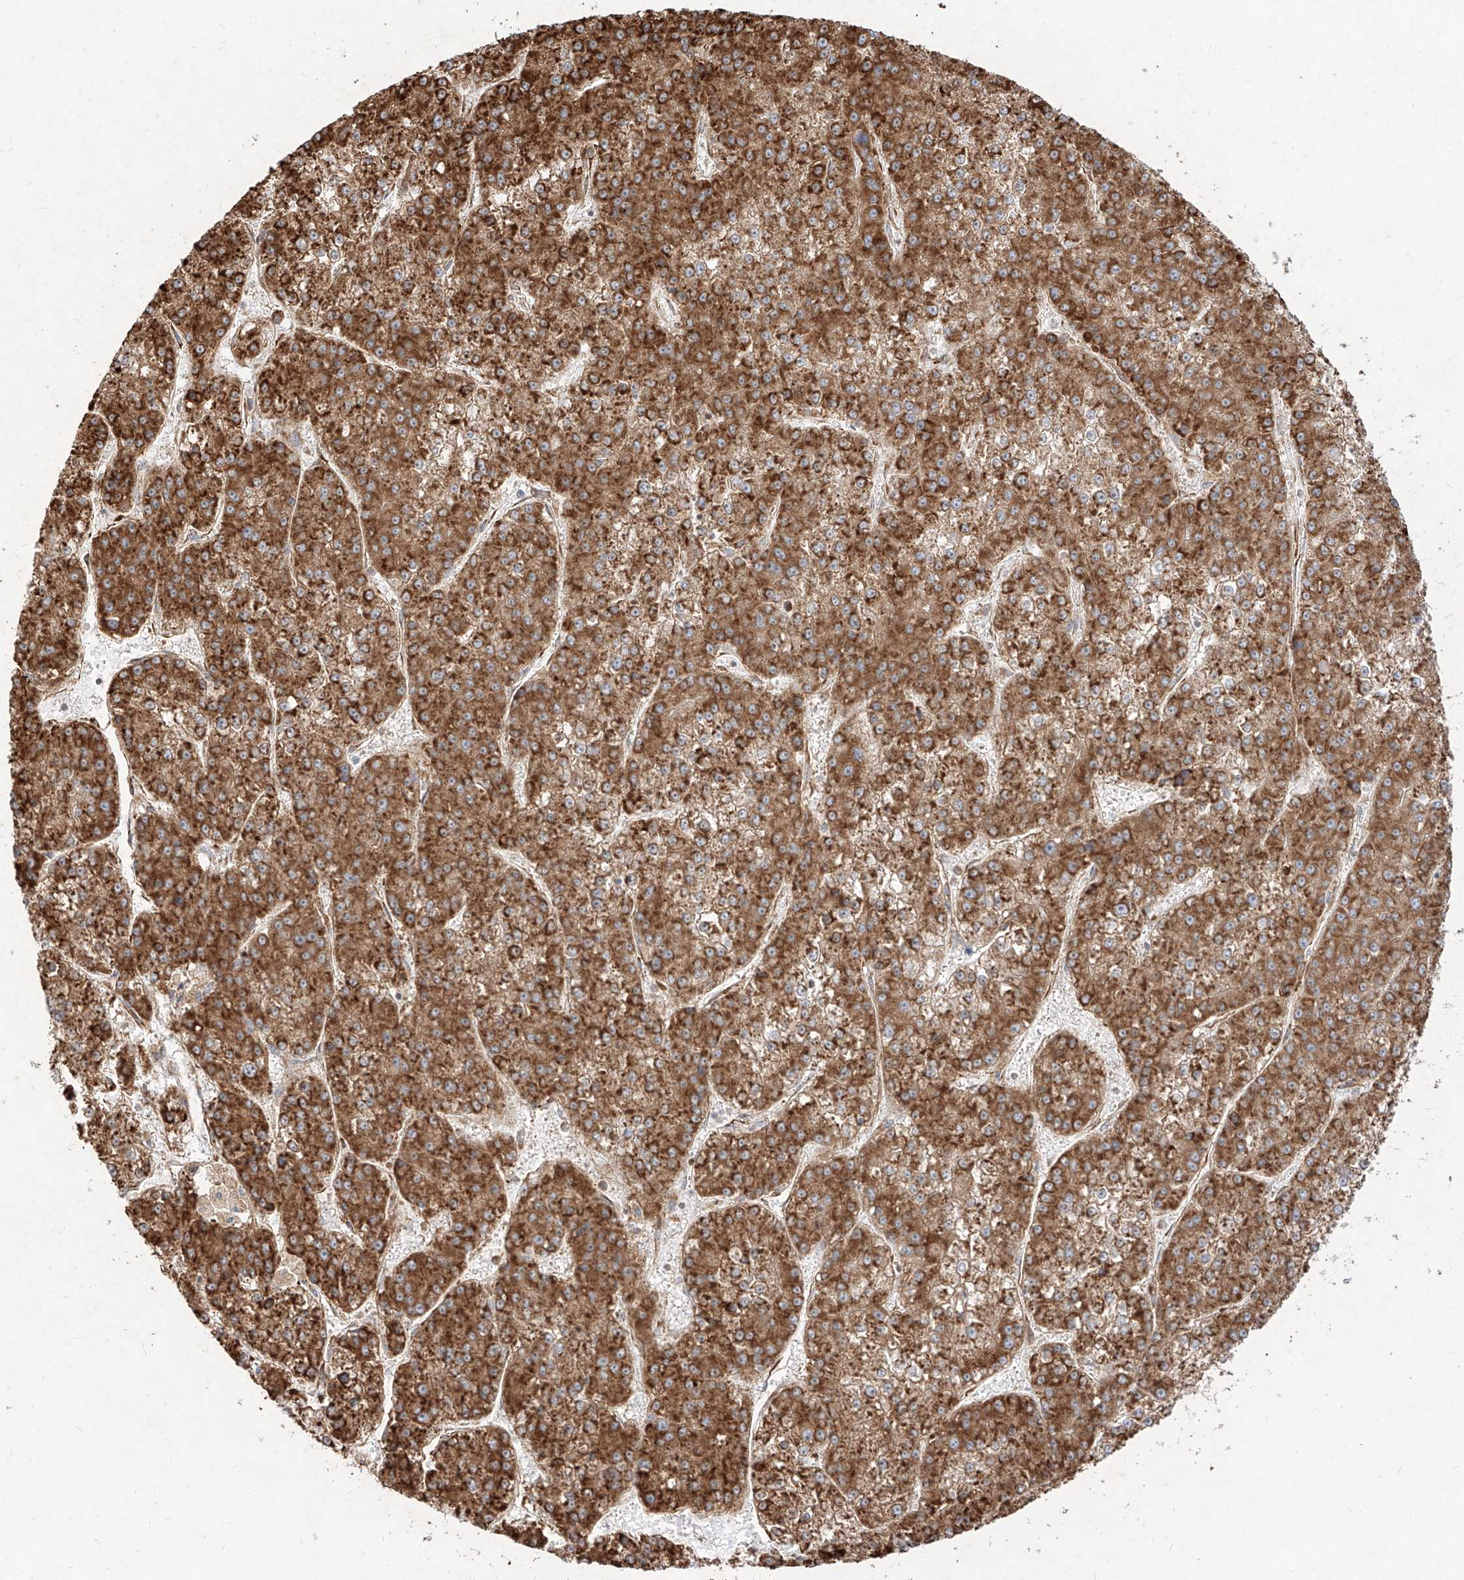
{"staining": {"intensity": "strong", "quantity": ">75%", "location": "cytoplasmic/membranous"}, "tissue": "liver cancer", "cell_type": "Tumor cells", "image_type": "cancer", "snomed": [{"axis": "morphology", "description": "Carcinoma, Hepatocellular, NOS"}, {"axis": "topography", "description": "Liver"}], "caption": "A high amount of strong cytoplasmic/membranous staining is seen in about >75% of tumor cells in liver hepatocellular carcinoma tissue.", "gene": "RPS25", "patient": {"sex": "female", "age": 73}}